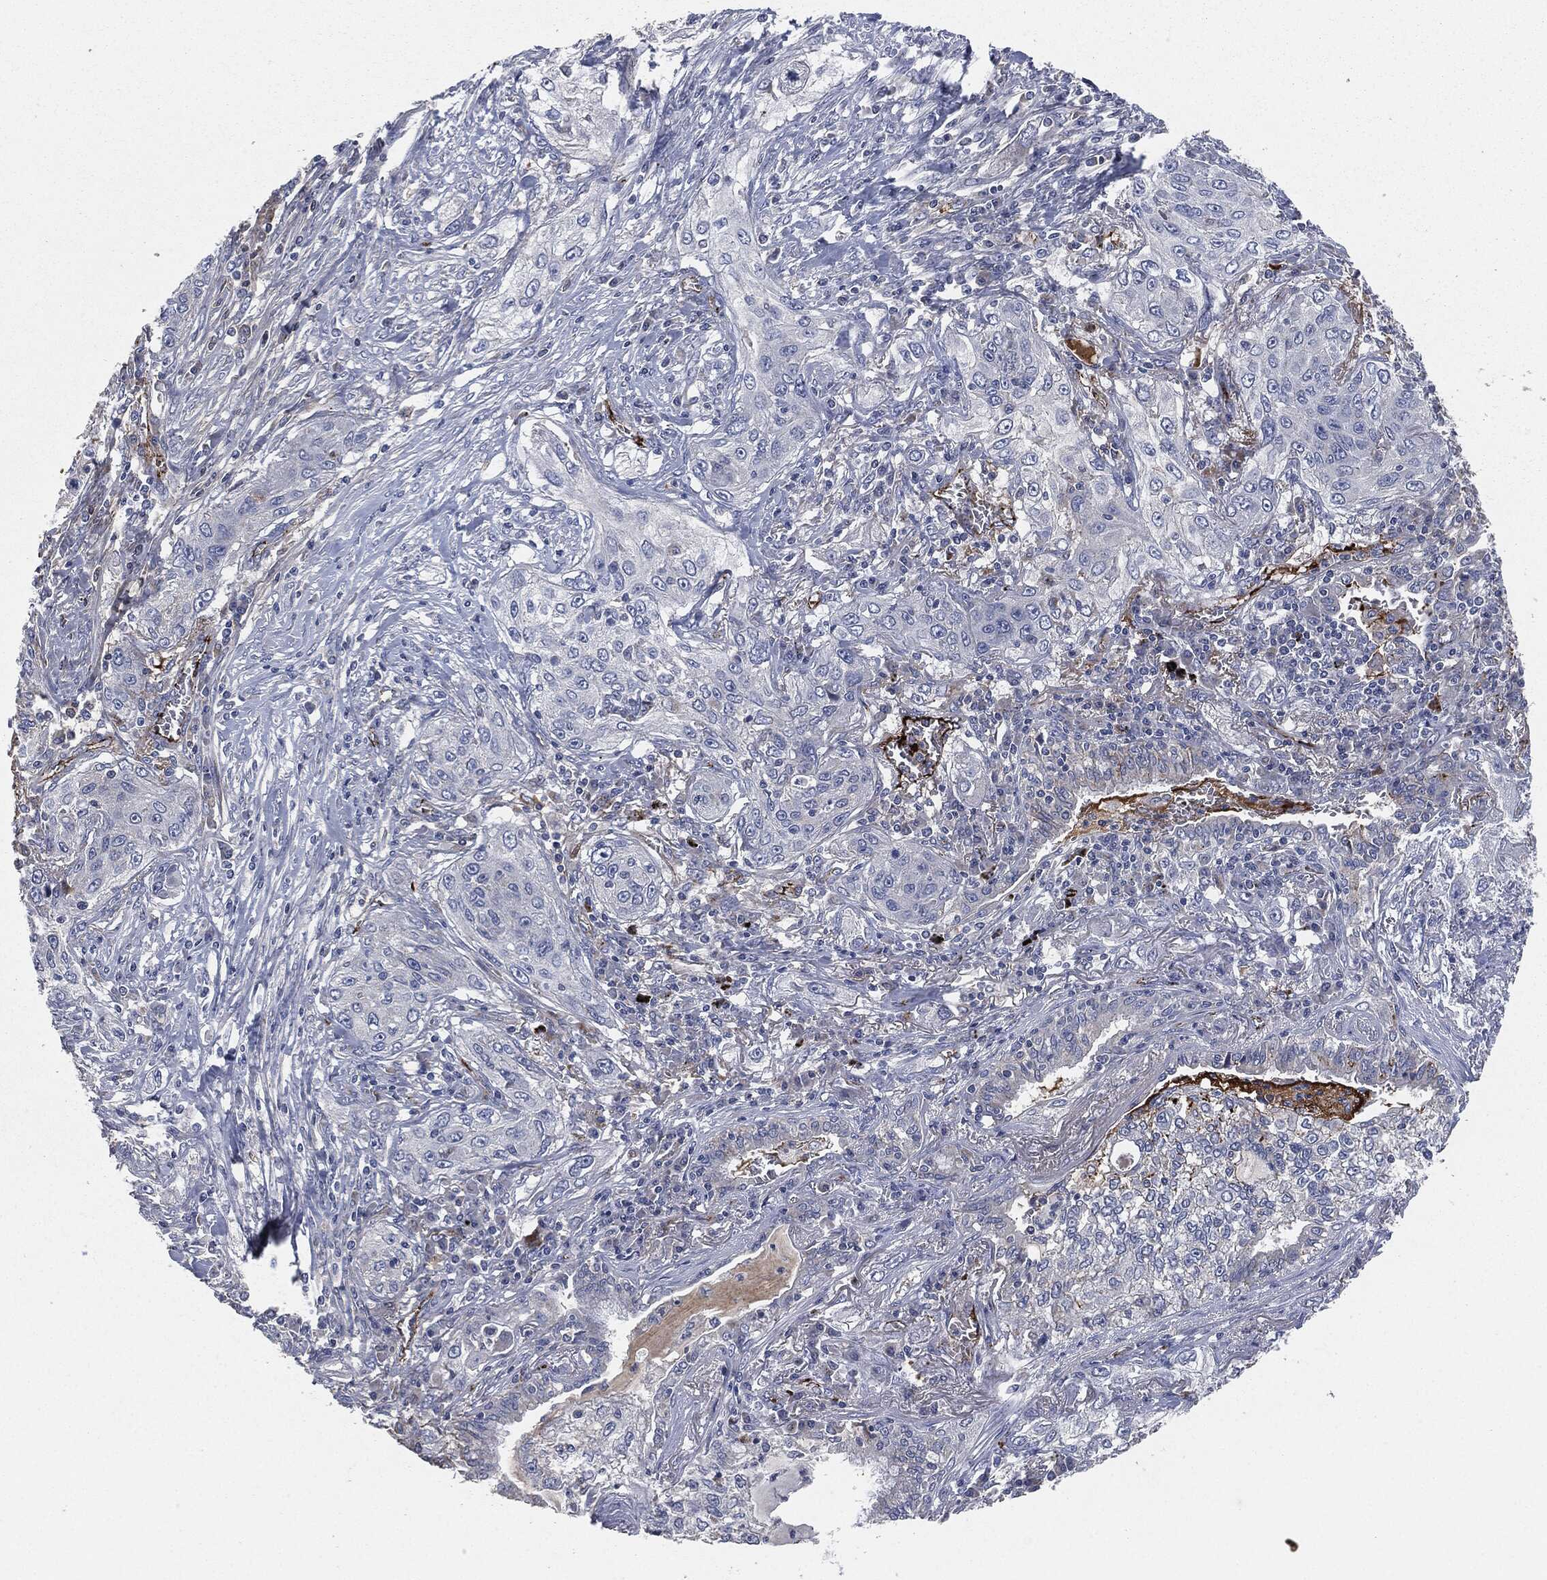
{"staining": {"intensity": "negative", "quantity": "none", "location": "none"}, "tissue": "lung cancer", "cell_type": "Tumor cells", "image_type": "cancer", "snomed": [{"axis": "morphology", "description": "Squamous cell carcinoma, NOS"}, {"axis": "topography", "description": "Lung"}], "caption": "This is an immunohistochemistry (IHC) image of human lung squamous cell carcinoma. There is no positivity in tumor cells.", "gene": "APOB", "patient": {"sex": "female", "age": 69}}